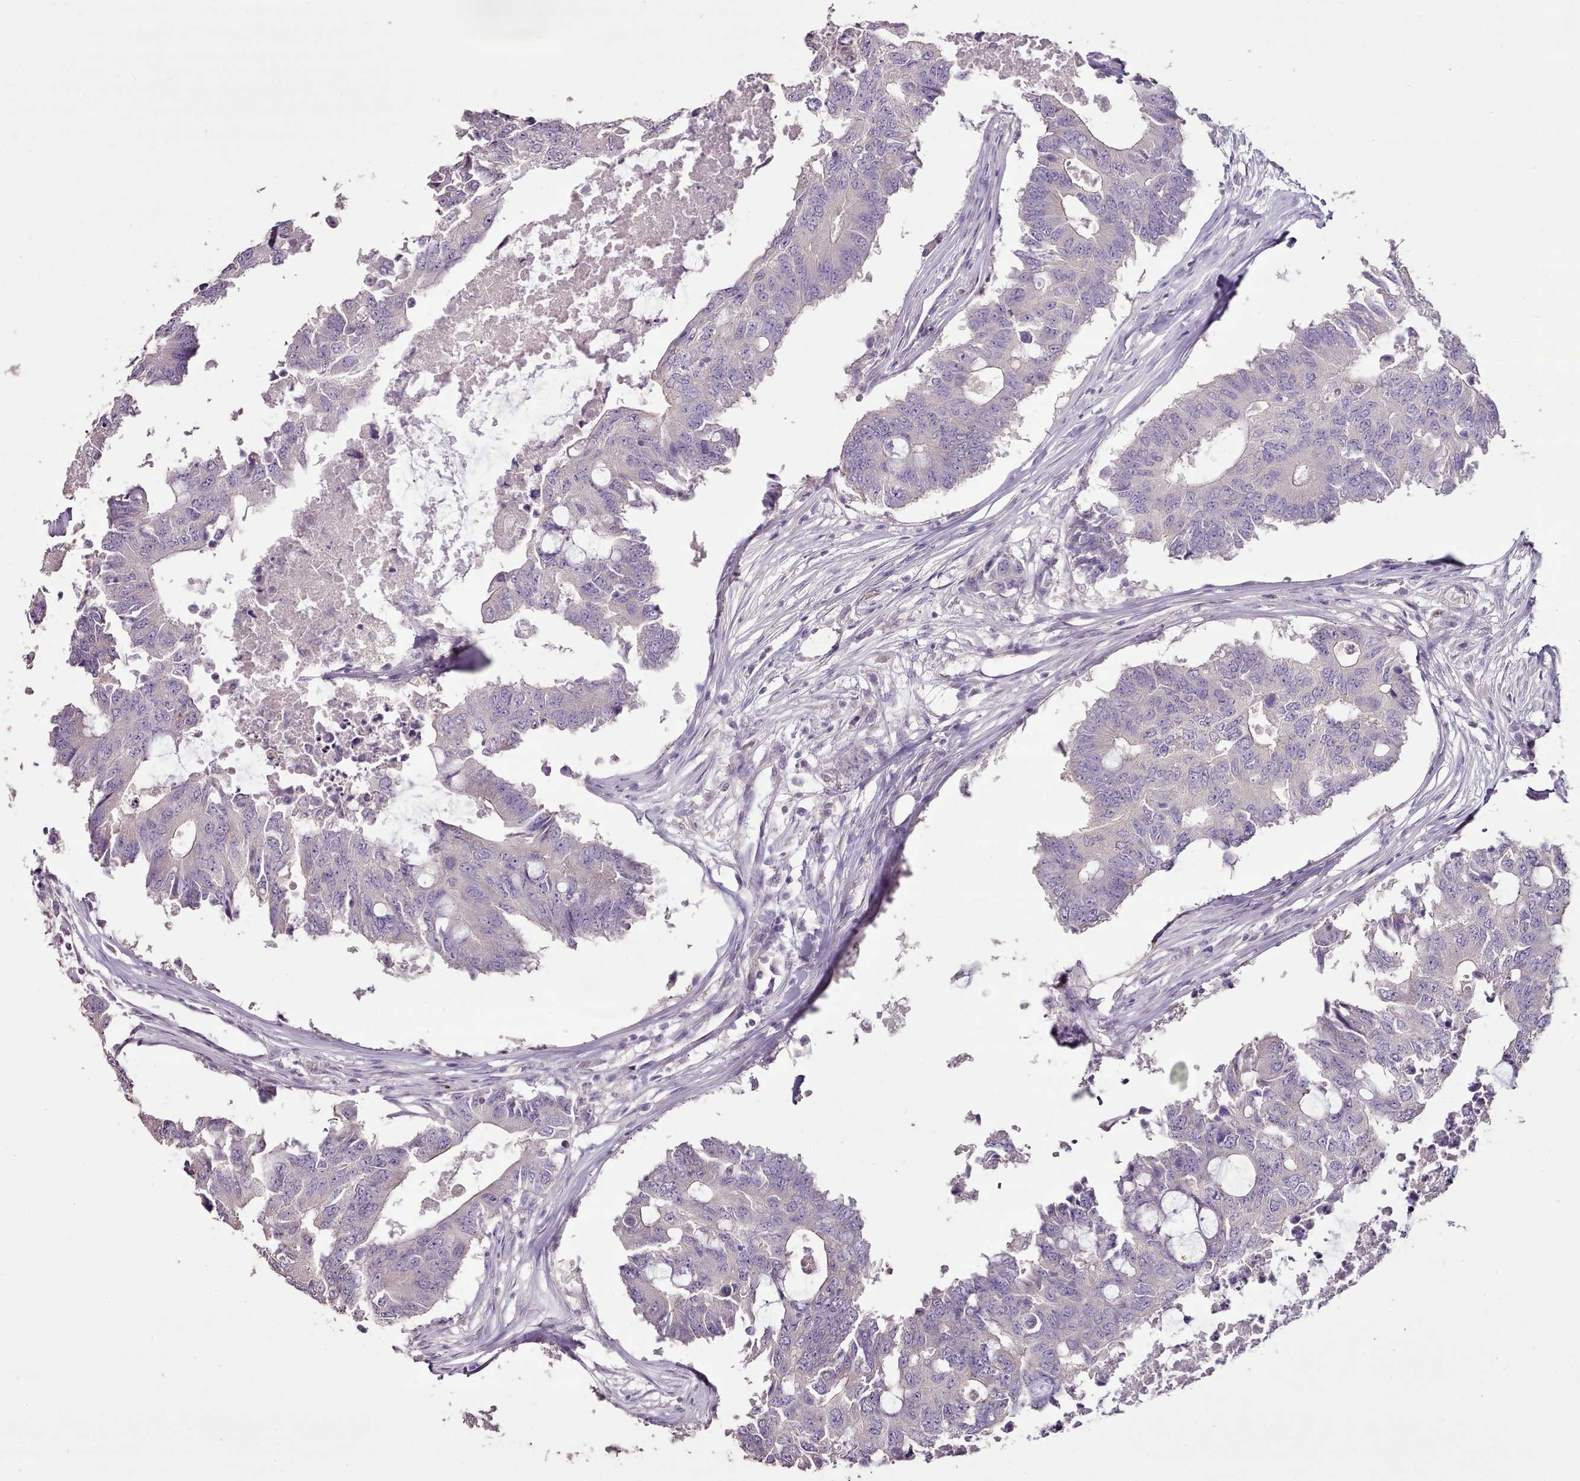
{"staining": {"intensity": "negative", "quantity": "none", "location": "none"}, "tissue": "colorectal cancer", "cell_type": "Tumor cells", "image_type": "cancer", "snomed": [{"axis": "morphology", "description": "Adenocarcinoma, NOS"}, {"axis": "topography", "description": "Colon"}], "caption": "DAB immunohistochemical staining of colorectal adenocarcinoma exhibits no significant positivity in tumor cells.", "gene": "BLOC1S2", "patient": {"sex": "male", "age": 71}}